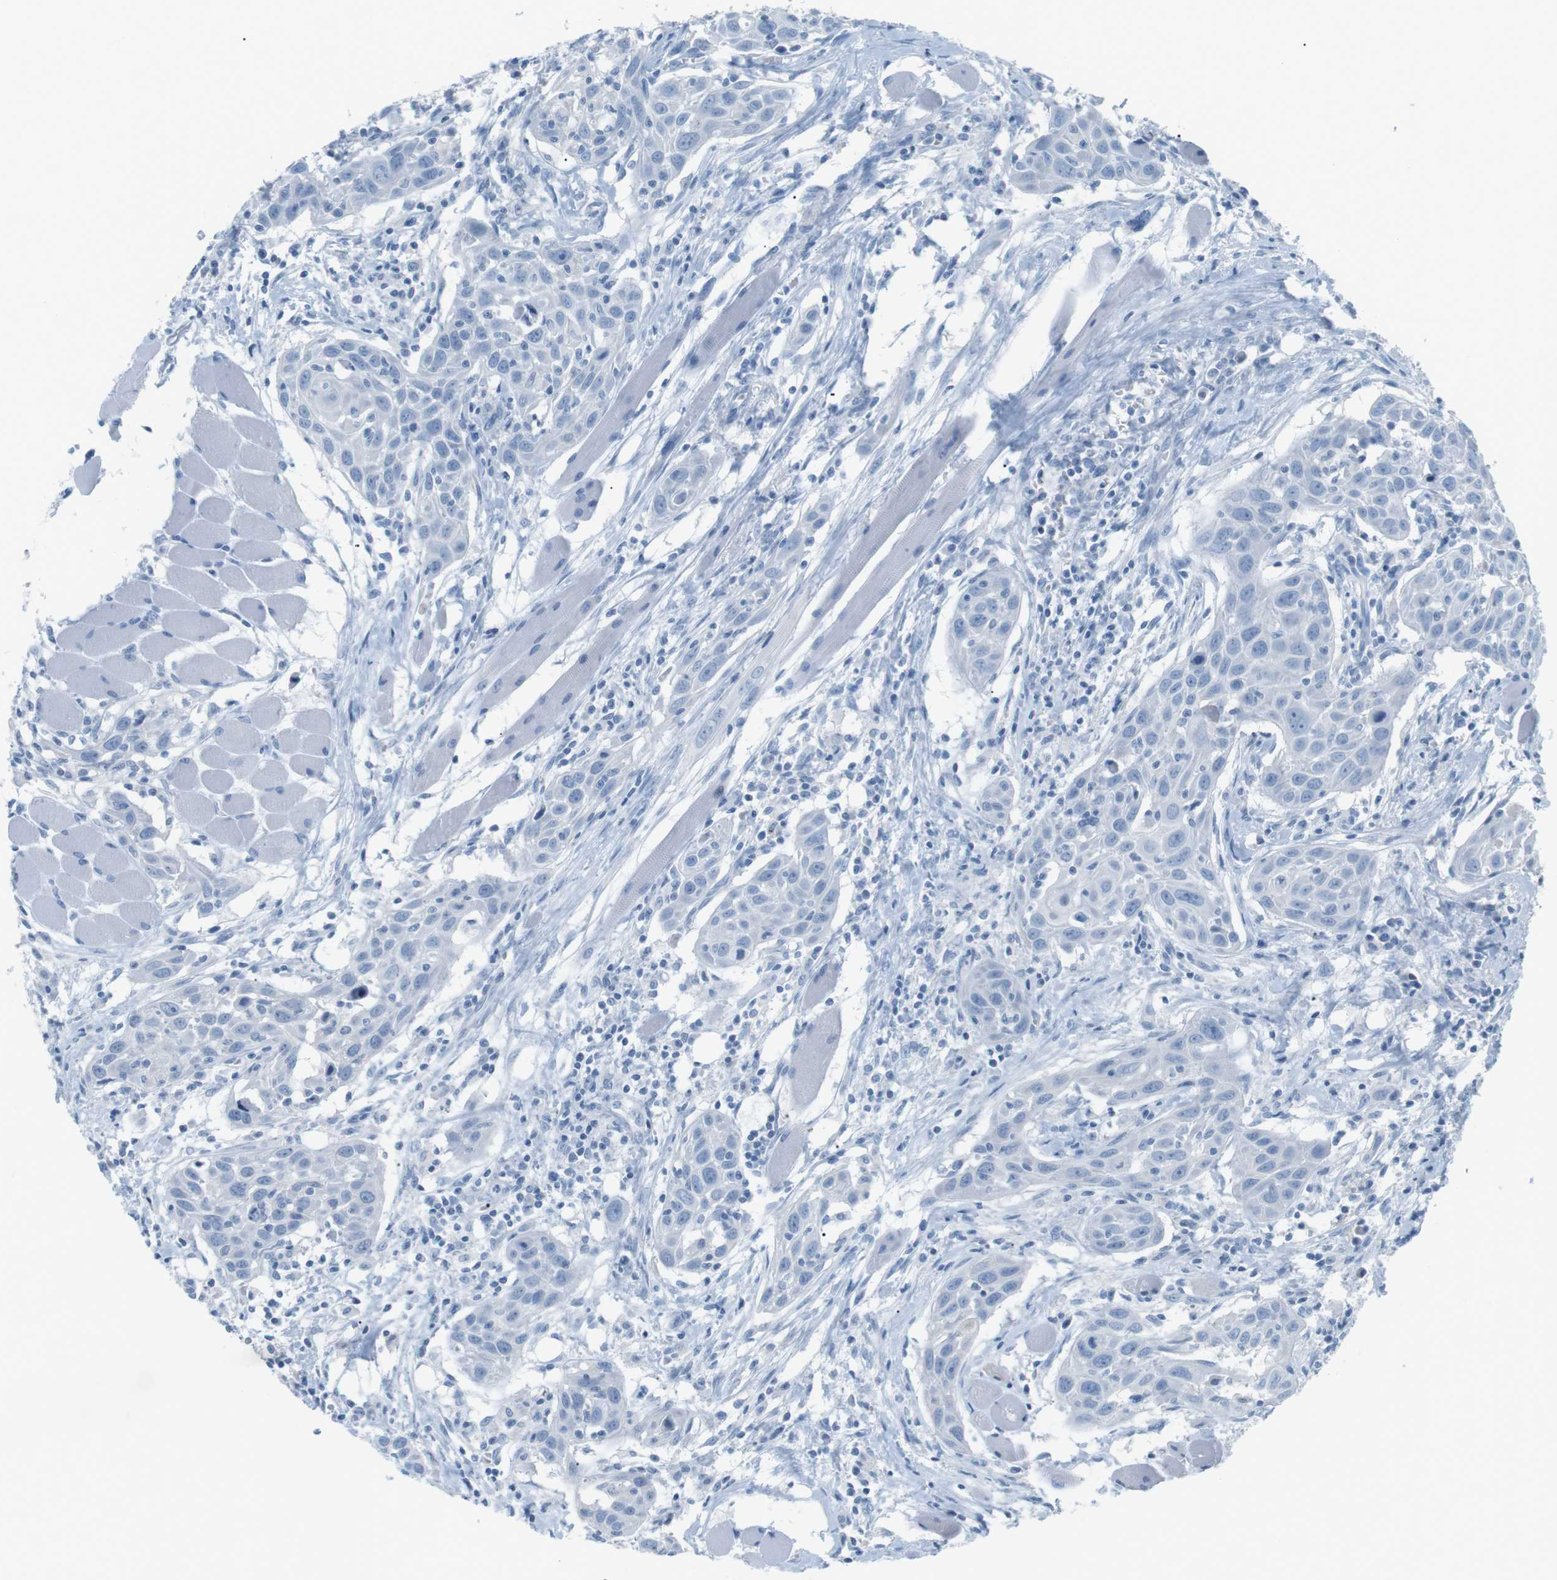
{"staining": {"intensity": "negative", "quantity": "none", "location": "none"}, "tissue": "head and neck cancer", "cell_type": "Tumor cells", "image_type": "cancer", "snomed": [{"axis": "morphology", "description": "Squamous cell carcinoma, NOS"}, {"axis": "topography", "description": "Oral tissue"}, {"axis": "topography", "description": "Head-Neck"}], "caption": "Immunohistochemistry (IHC) histopathology image of human head and neck squamous cell carcinoma stained for a protein (brown), which displays no positivity in tumor cells.", "gene": "AZGP1", "patient": {"sex": "female", "age": 50}}